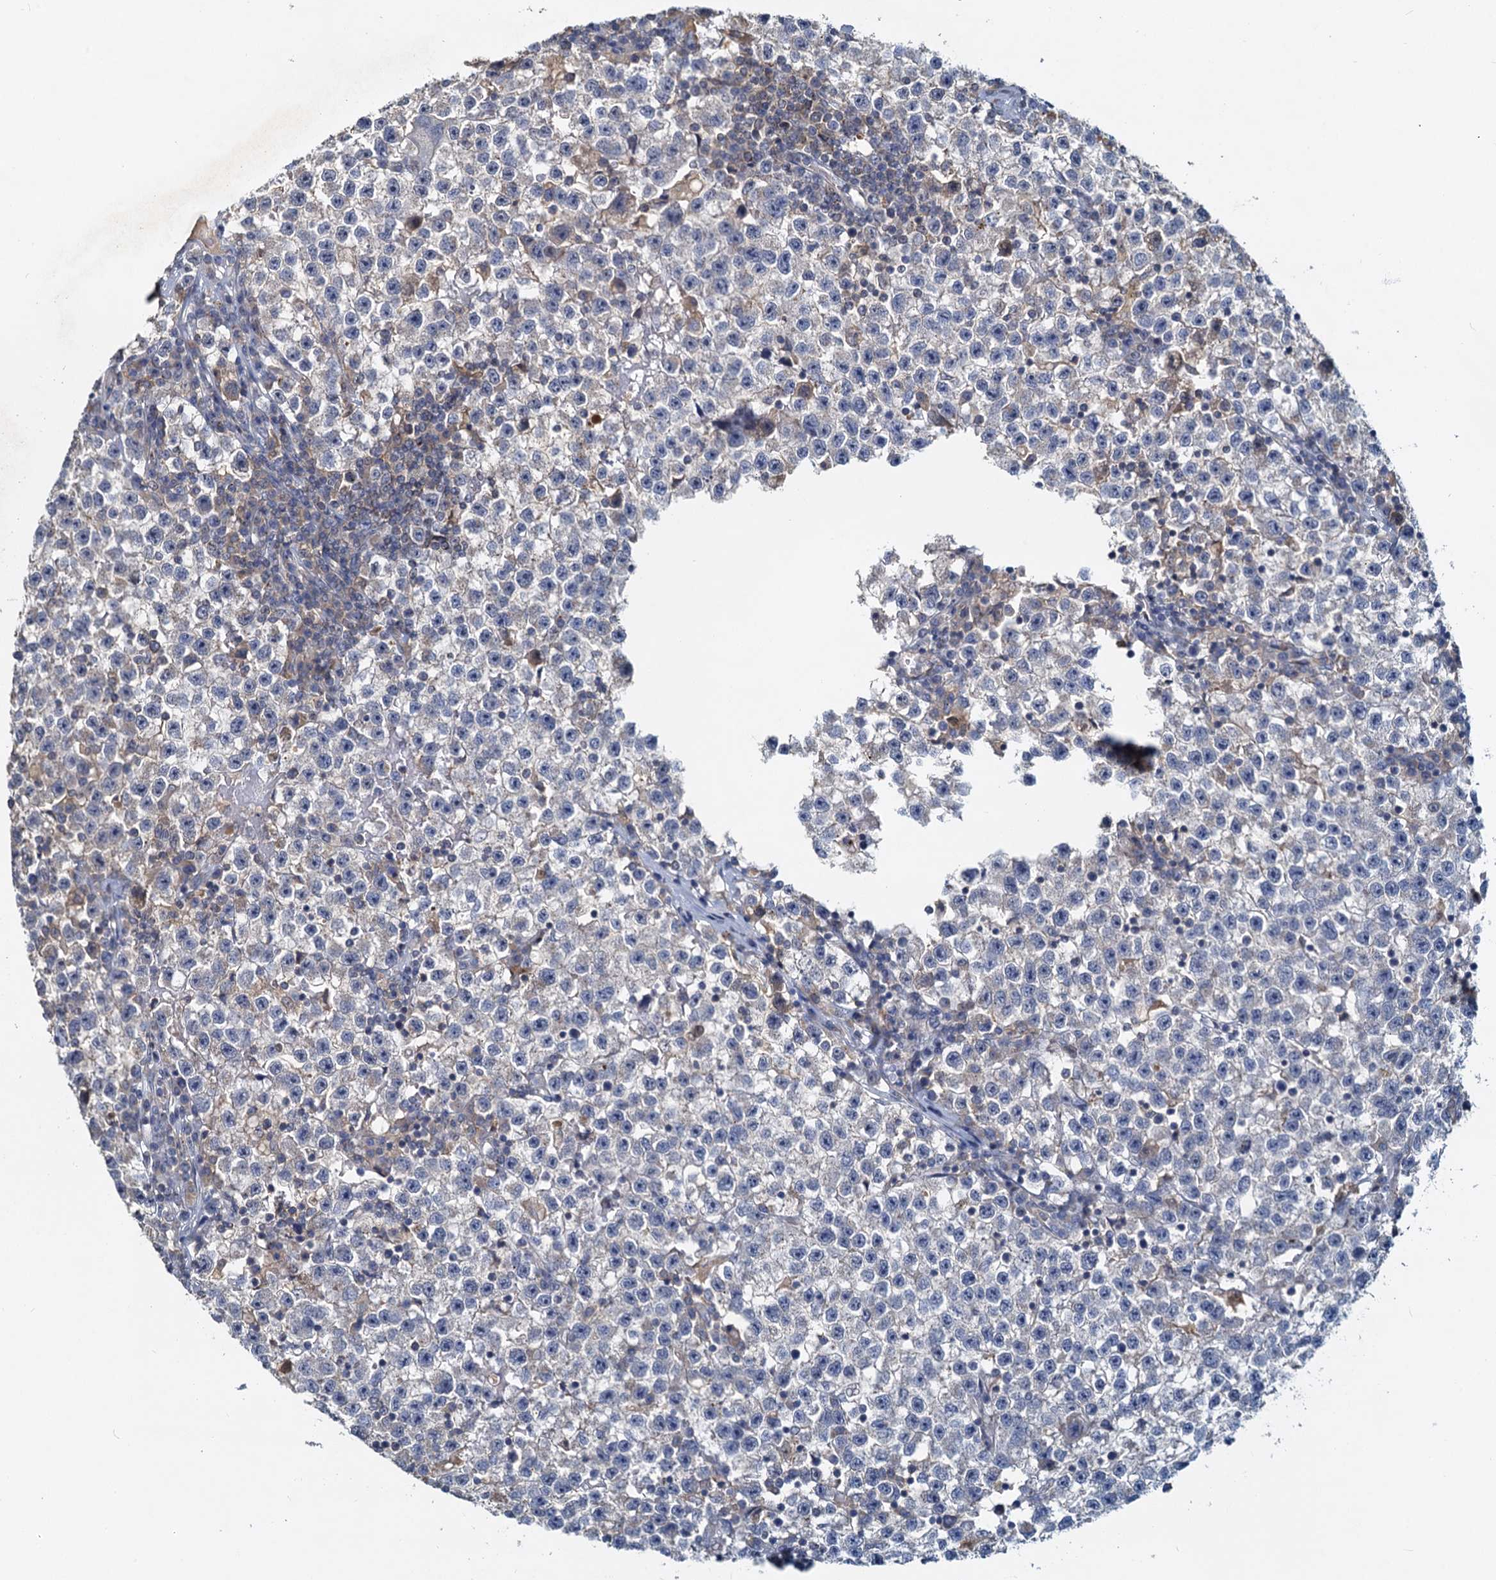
{"staining": {"intensity": "negative", "quantity": "none", "location": "none"}, "tissue": "testis cancer", "cell_type": "Tumor cells", "image_type": "cancer", "snomed": [{"axis": "morphology", "description": "Seminoma, NOS"}, {"axis": "topography", "description": "Testis"}], "caption": "Image shows no significant protein positivity in tumor cells of seminoma (testis). The staining was performed using DAB to visualize the protein expression in brown, while the nuclei were stained in blue with hematoxylin (Magnification: 20x).", "gene": "TOLLIP", "patient": {"sex": "male", "age": 22}}